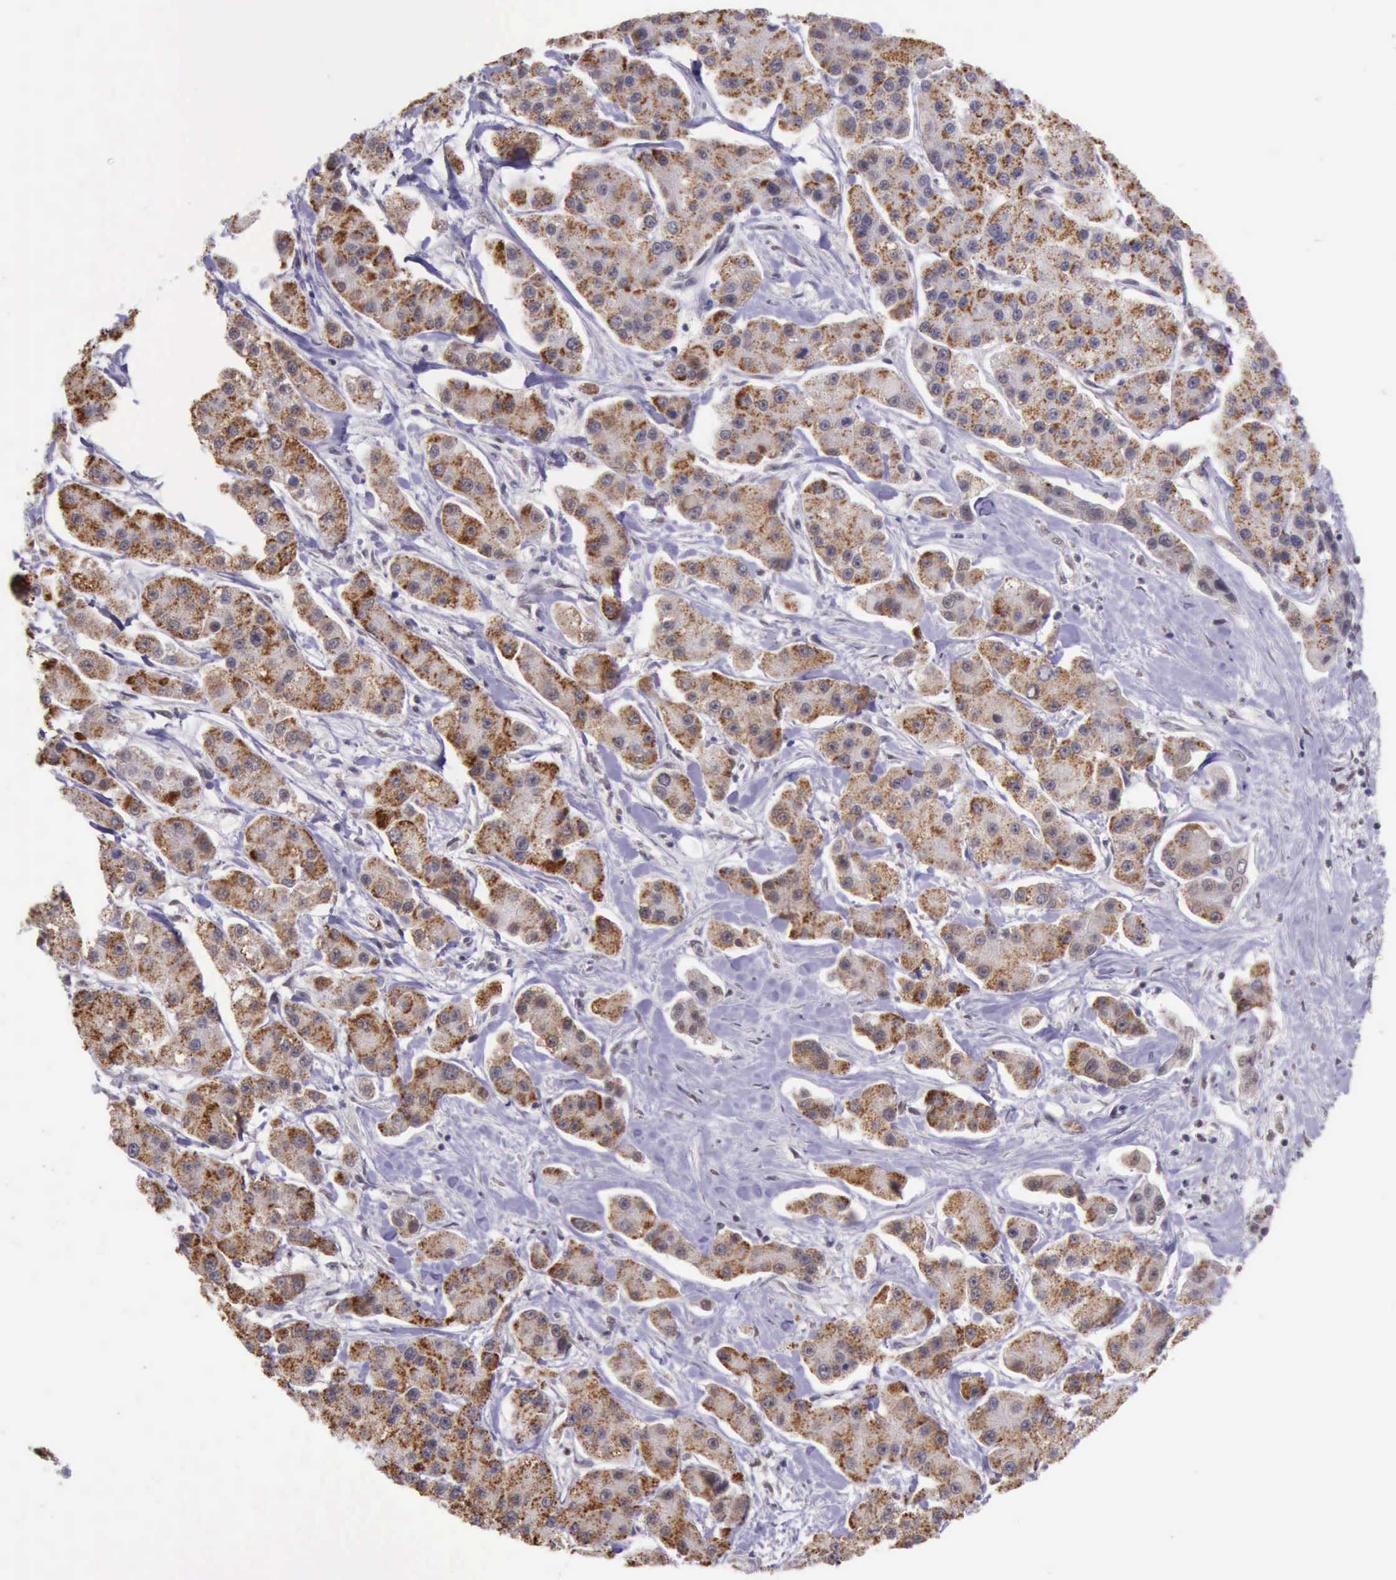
{"staining": {"intensity": "strong", "quantity": ">75%", "location": "cytoplasmic/membranous"}, "tissue": "liver cancer", "cell_type": "Tumor cells", "image_type": "cancer", "snomed": [{"axis": "morphology", "description": "Carcinoma, Hepatocellular, NOS"}, {"axis": "topography", "description": "Liver"}], "caption": "Liver cancer was stained to show a protein in brown. There is high levels of strong cytoplasmic/membranous staining in approximately >75% of tumor cells.", "gene": "PRPF39", "patient": {"sex": "female", "age": 85}}